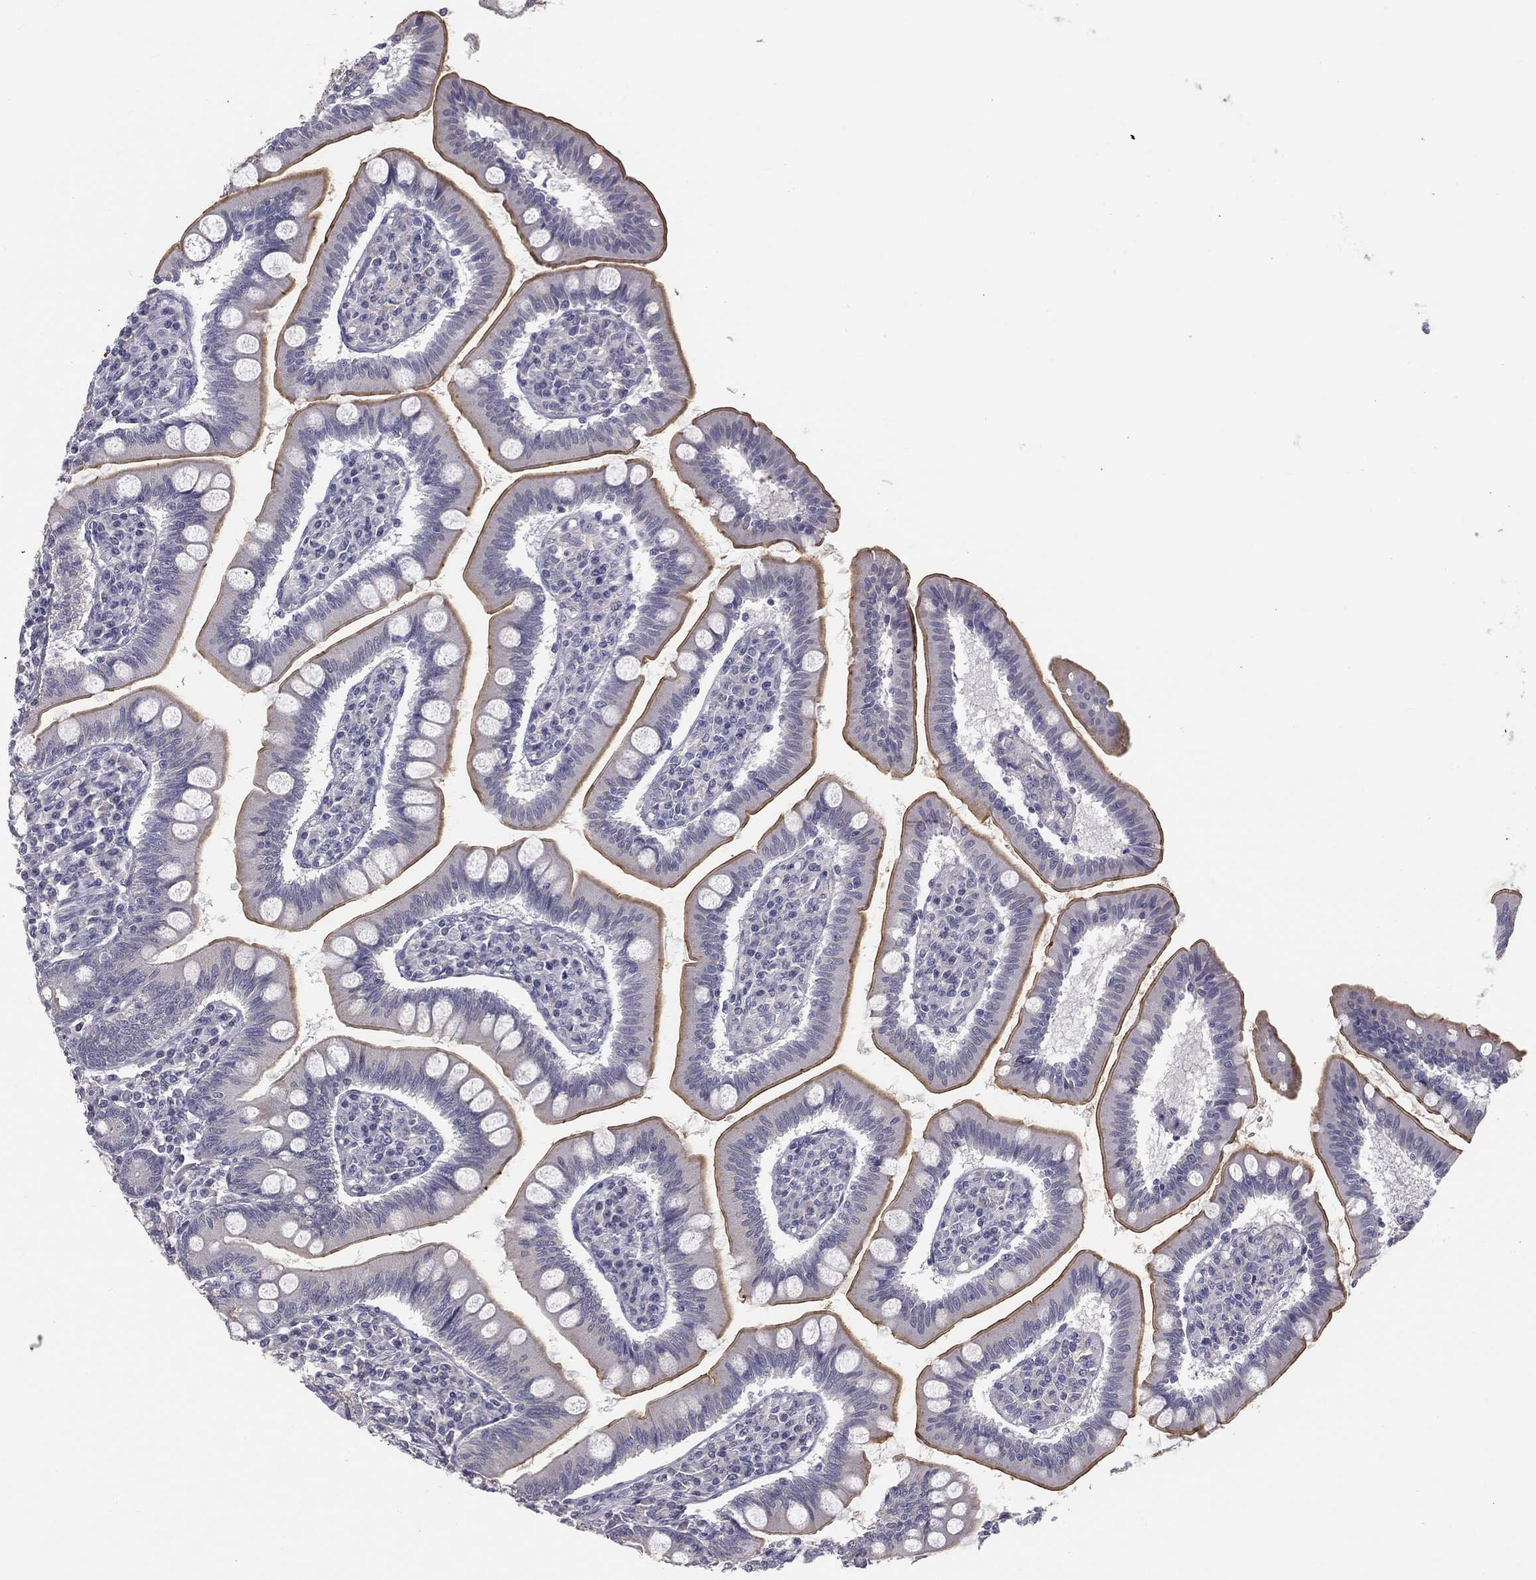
{"staining": {"intensity": "moderate", "quantity": "25%-75%", "location": "cytoplasmic/membranous"}, "tissue": "small intestine", "cell_type": "Glandular cells", "image_type": "normal", "snomed": [{"axis": "morphology", "description": "Normal tissue, NOS"}, {"axis": "topography", "description": "Small intestine"}], "caption": "Moderate cytoplasmic/membranous positivity for a protein is appreciated in approximately 25%-75% of glandular cells of unremarkable small intestine using IHC.", "gene": "MUC13", "patient": {"sex": "male", "age": 88}}